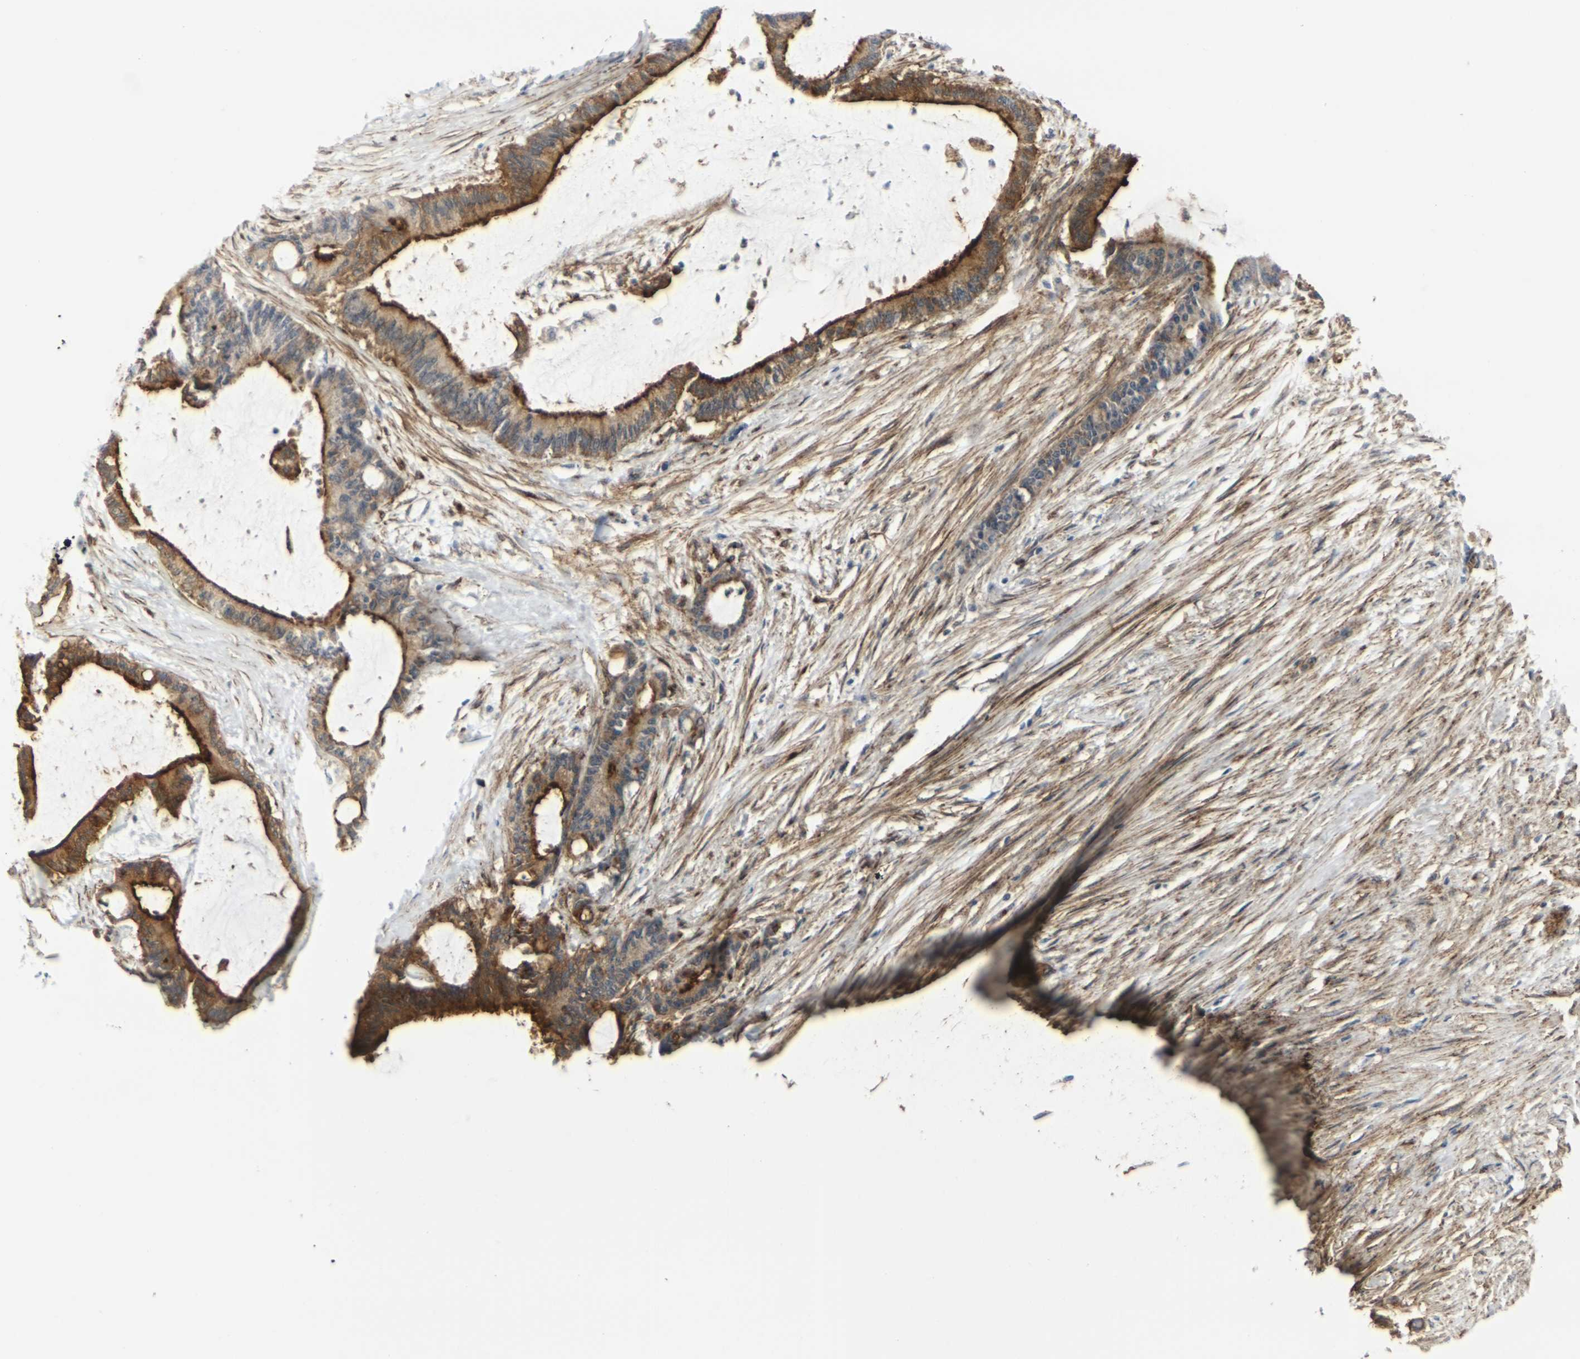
{"staining": {"intensity": "strong", "quantity": ">75%", "location": "cytoplasmic/membranous"}, "tissue": "liver cancer", "cell_type": "Tumor cells", "image_type": "cancer", "snomed": [{"axis": "morphology", "description": "Cholangiocarcinoma"}, {"axis": "topography", "description": "Liver"}], "caption": "Liver cancer stained with DAB (3,3'-diaminobenzidine) immunohistochemistry (IHC) exhibits high levels of strong cytoplasmic/membranous staining in approximately >75% of tumor cells. (Stains: DAB in brown, nuclei in blue, Microscopy: brightfield microscopy at high magnification).", "gene": "MYOF", "patient": {"sex": "female", "age": 73}}